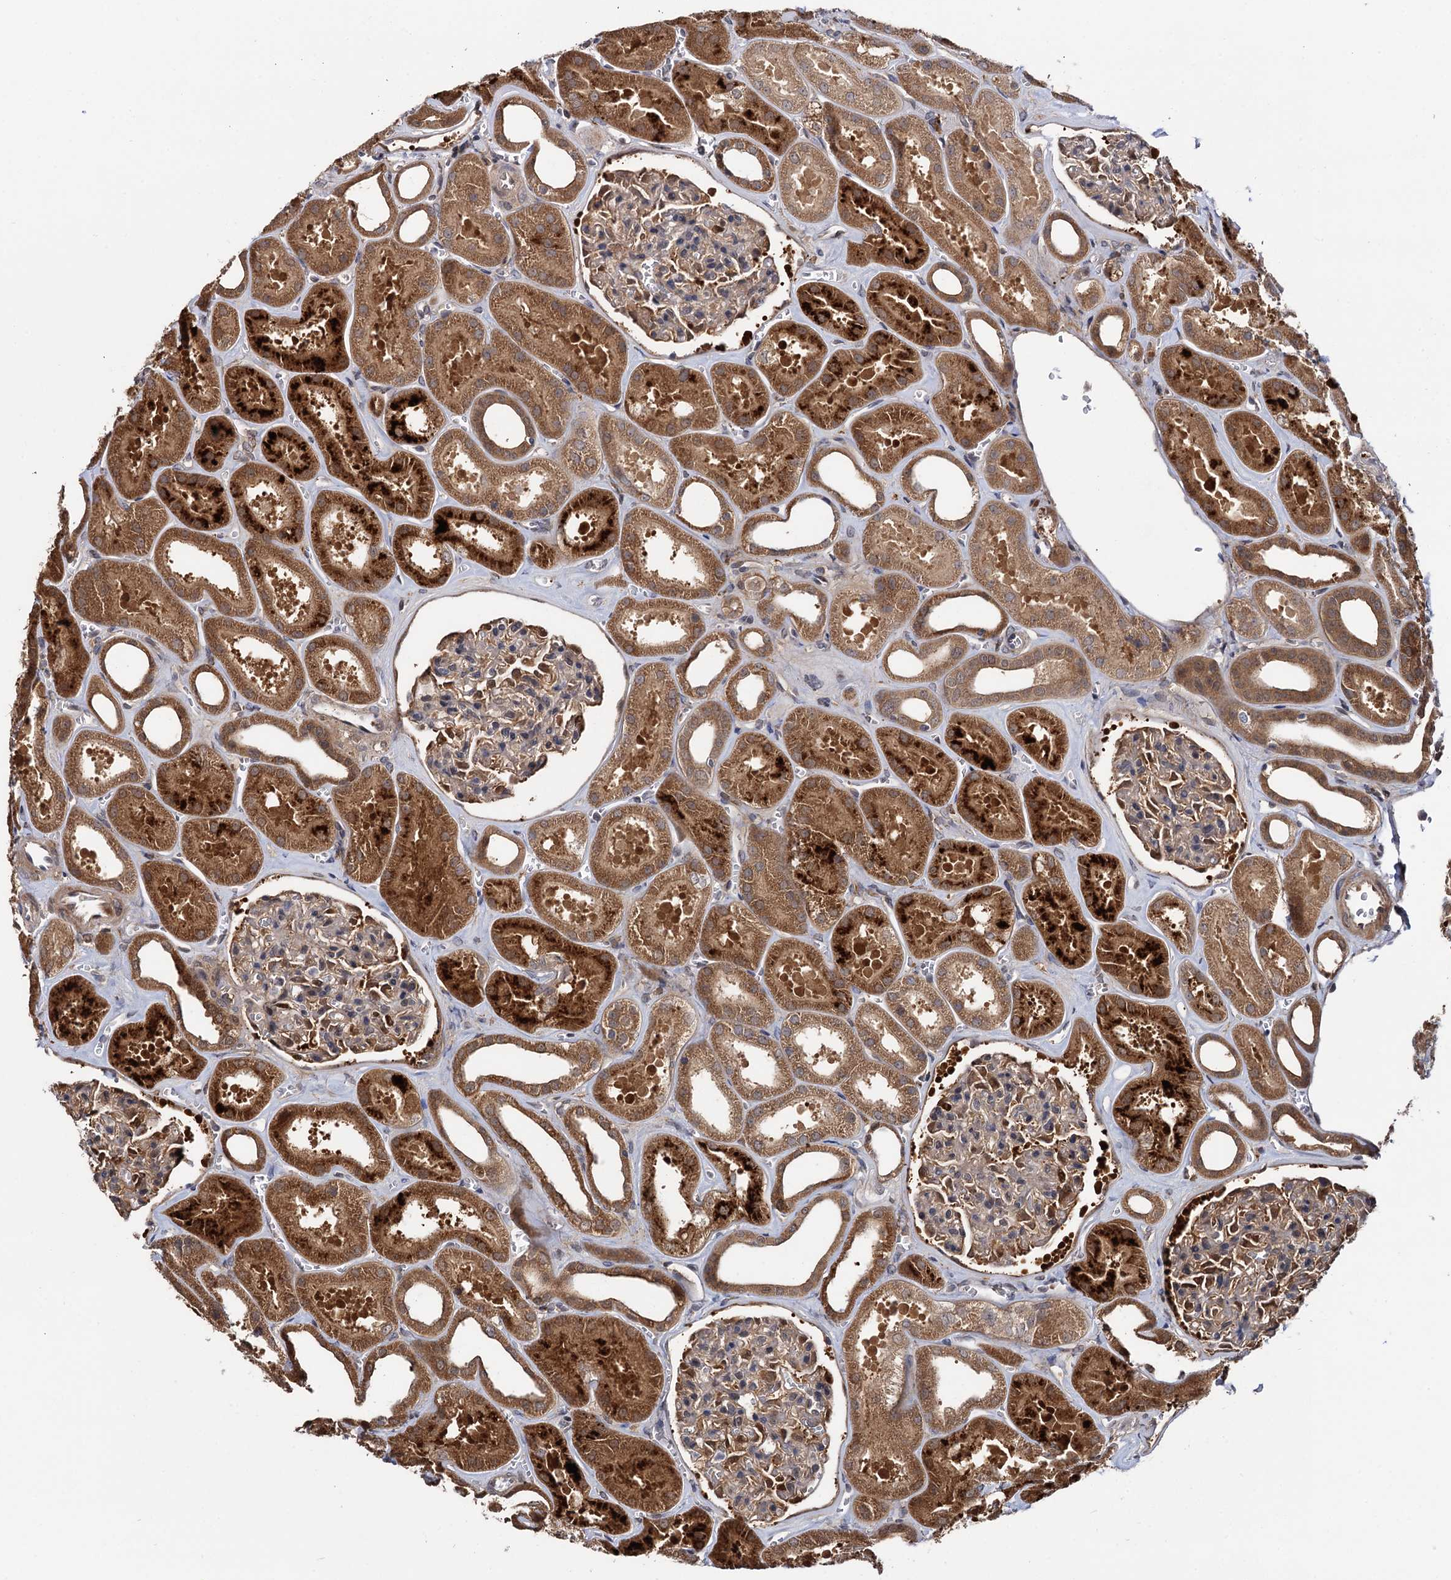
{"staining": {"intensity": "moderate", "quantity": "<25%", "location": "cytoplasmic/membranous"}, "tissue": "kidney", "cell_type": "Cells in glomeruli", "image_type": "normal", "snomed": [{"axis": "morphology", "description": "Normal tissue, NOS"}, {"axis": "morphology", "description": "Adenocarcinoma, NOS"}, {"axis": "topography", "description": "Kidney"}], "caption": "Approximately <25% of cells in glomeruli in benign human kidney reveal moderate cytoplasmic/membranous protein staining as visualized by brown immunohistochemical staining.", "gene": "SELENOP", "patient": {"sex": "female", "age": 68}}